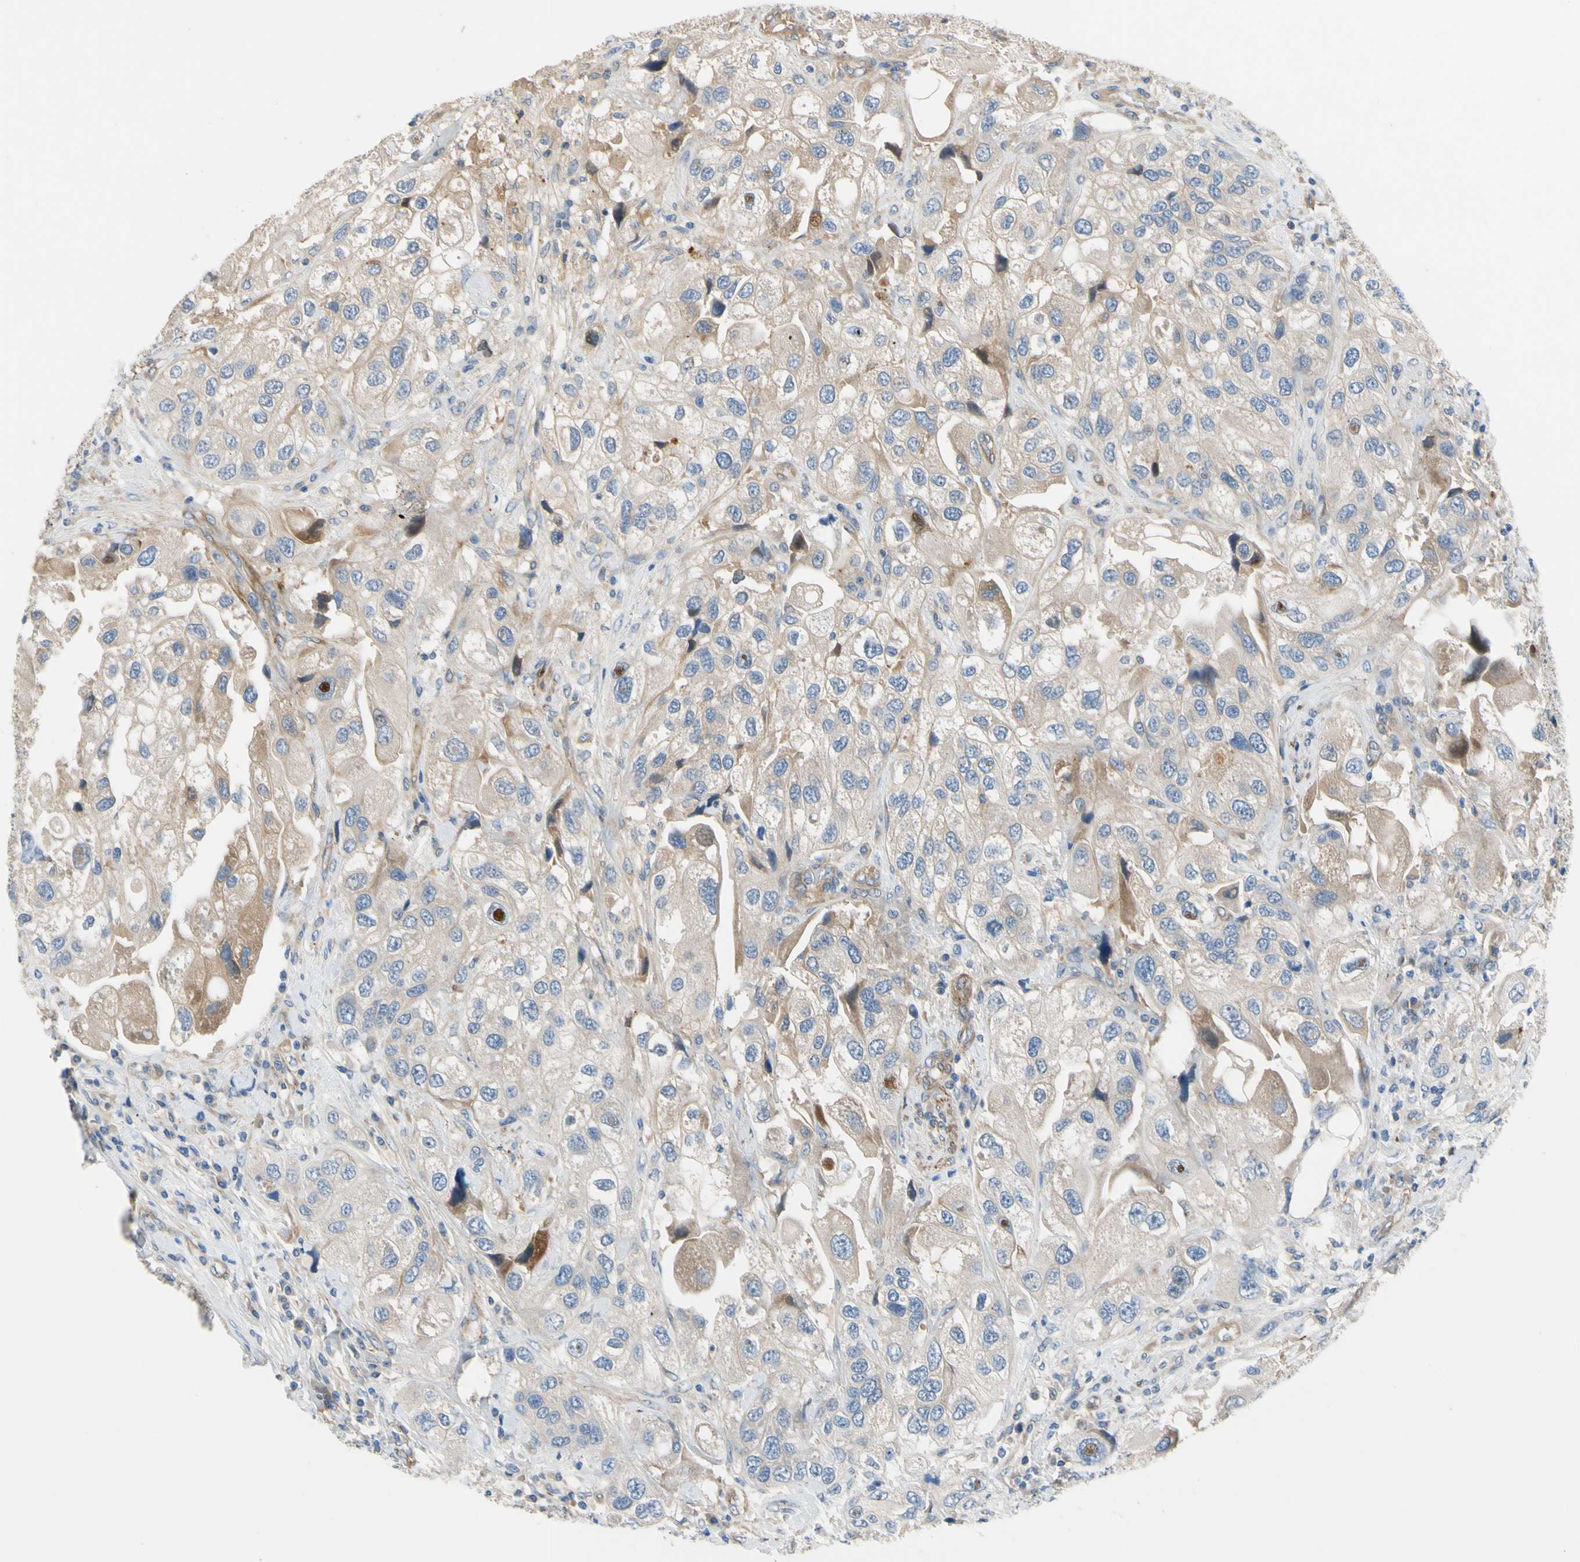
{"staining": {"intensity": "weak", "quantity": "25%-75%", "location": "cytoplasmic/membranous"}, "tissue": "urothelial cancer", "cell_type": "Tumor cells", "image_type": "cancer", "snomed": [{"axis": "morphology", "description": "Urothelial carcinoma, High grade"}, {"axis": "topography", "description": "Urinary bladder"}], "caption": "Urothelial cancer stained with immunohistochemistry exhibits weak cytoplasmic/membranous positivity in approximately 25%-75% of tumor cells.", "gene": "ENTREP3", "patient": {"sex": "female", "age": 64}}